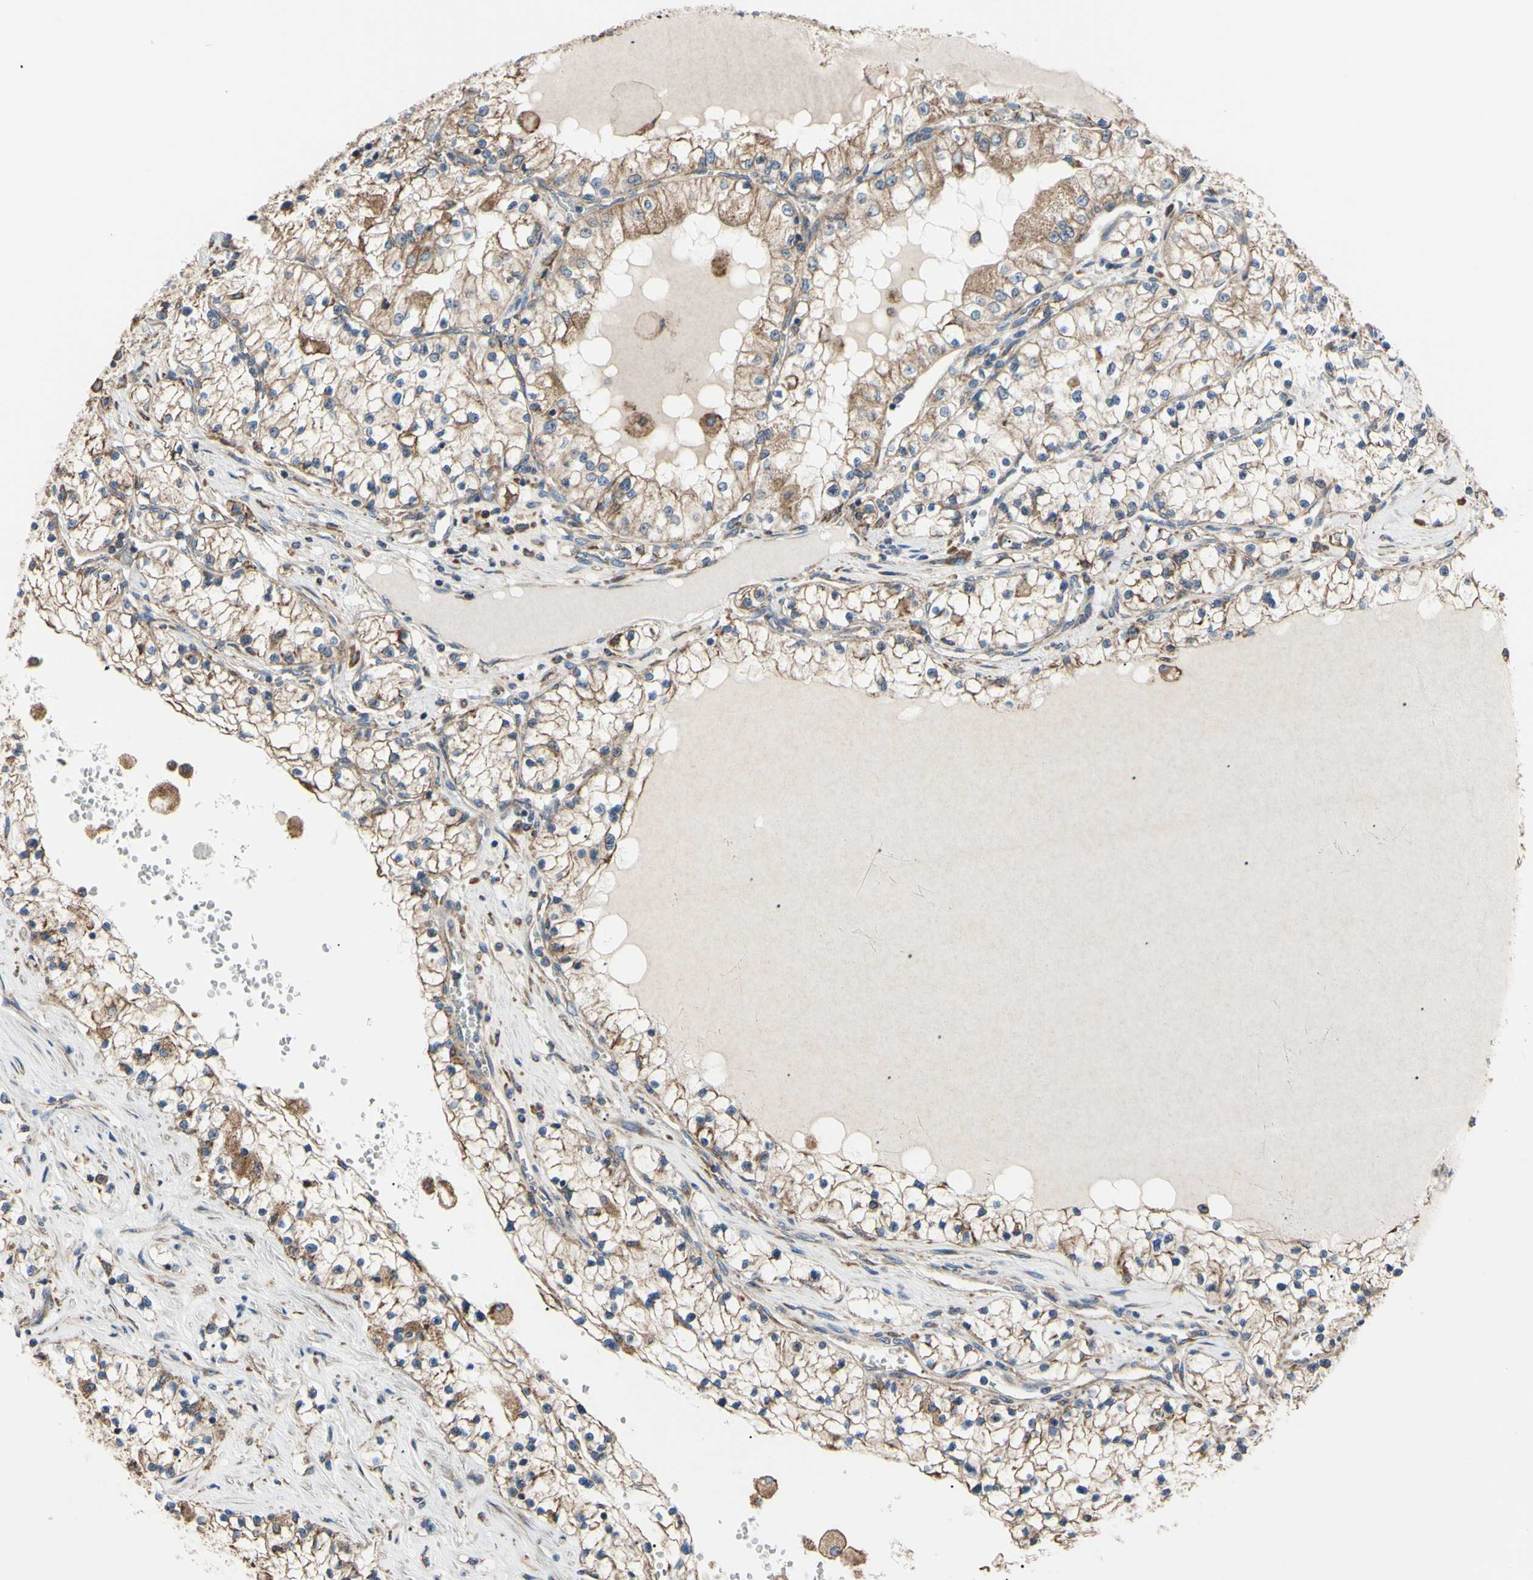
{"staining": {"intensity": "moderate", "quantity": ">75%", "location": "cytoplasmic/membranous"}, "tissue": "renal cancer", "cell_type": "Tumor cells", "image_type": "cancer", "snomed": [{"axis": "morphology", "description": "Adenocarcinoma, NOS"}, {"axis": "topography", "description": "Kidney"}], "caption": "Immunohistochemistry (IHC) photomicrograph of neoplastic tissue: adenocarcinoma (renal) stained using immunohistochemistry (IHC) demonstrates medium levels of moderate protein expression localized specifically in the cytoplasmic/membranous of tumor cells, appearing as a cytoplasmic/membranous brown color.", "gene": "BMF", "patient": {"sex": "male", "age": 68}}